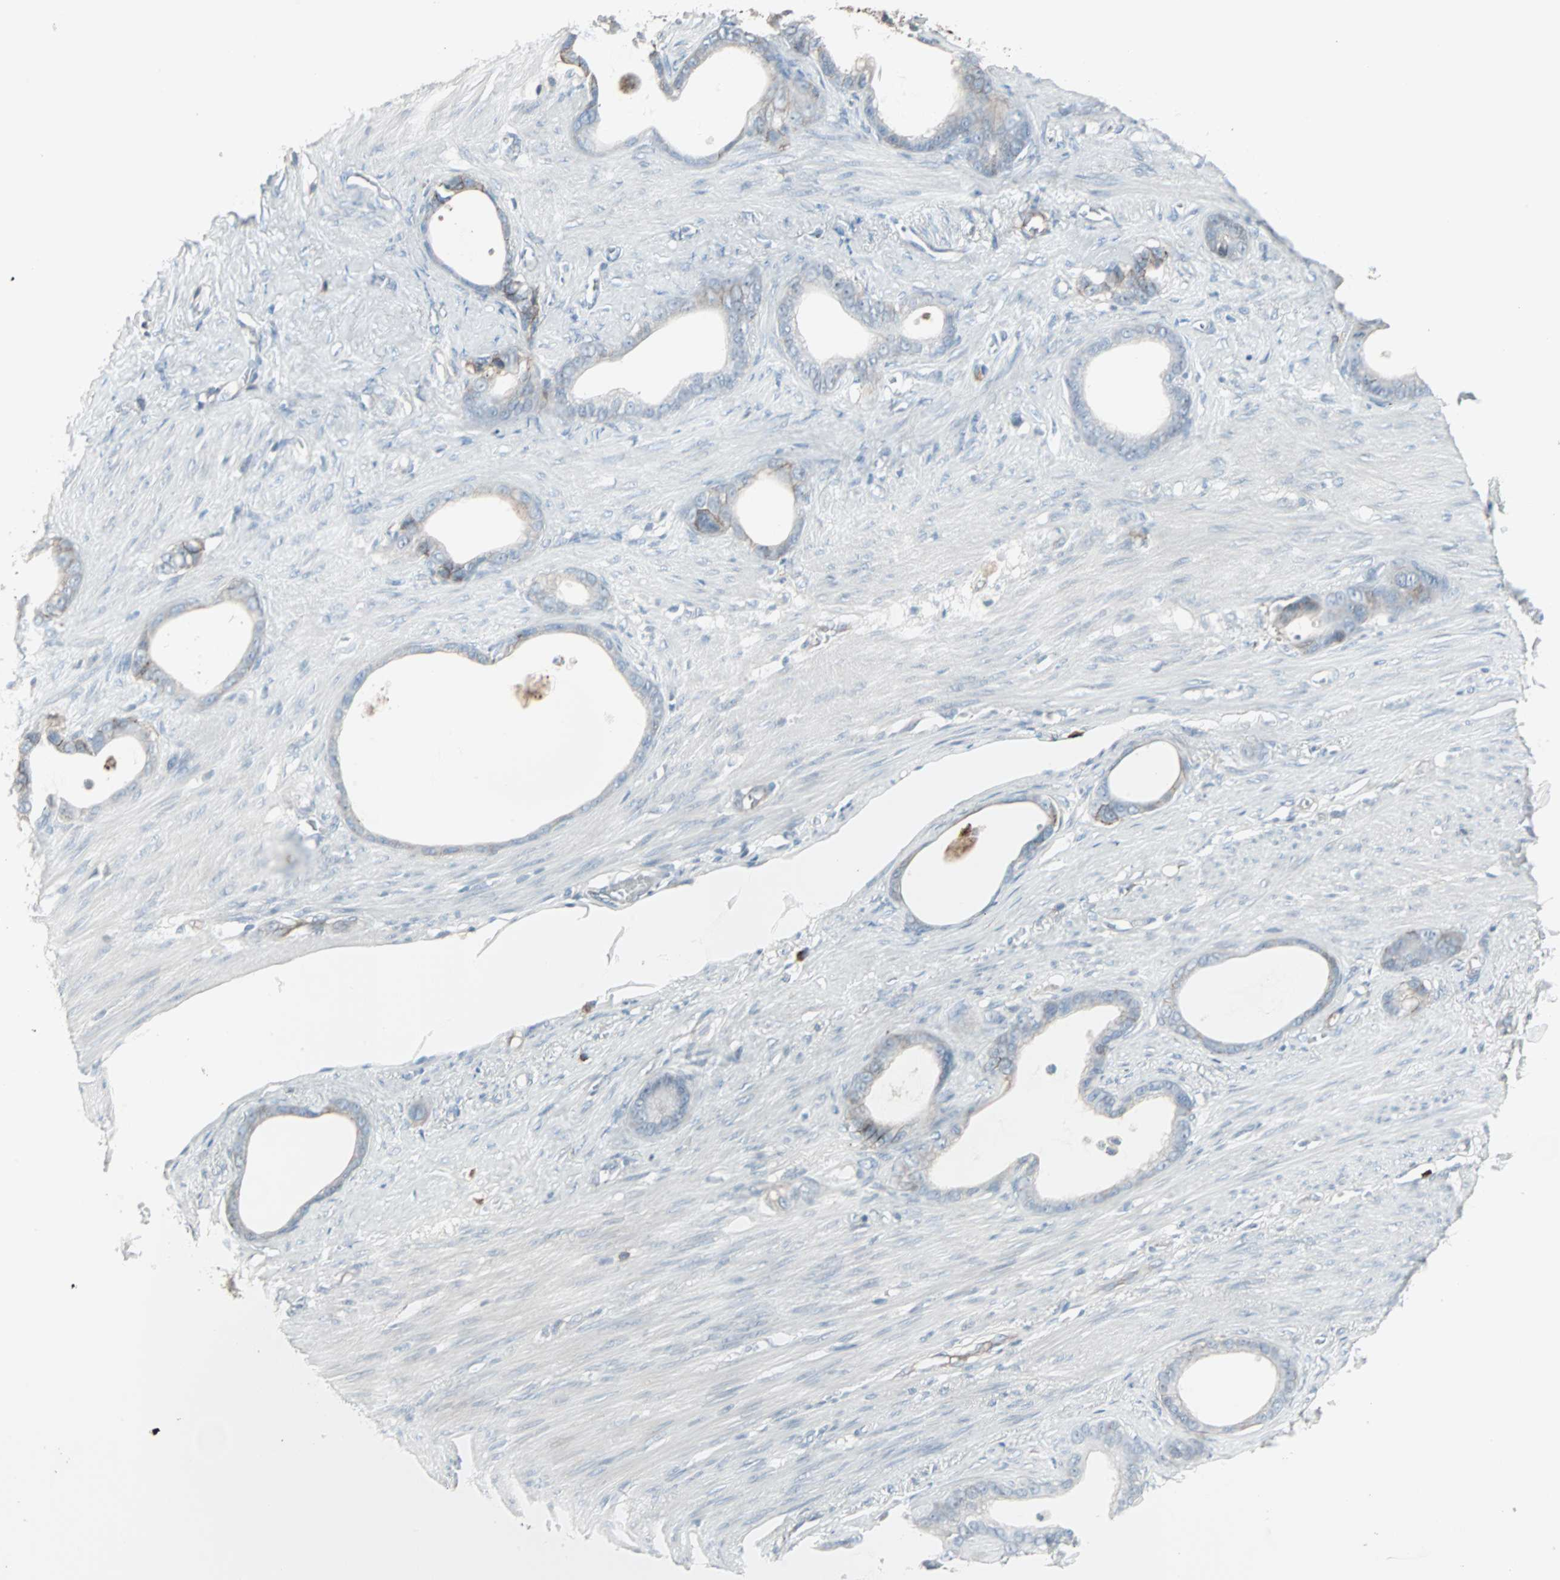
{"staining": {"intensity": "weak", "quantity": "<25%", "location": "cytoplasmic/membranous"}, "tissue": "stomach cancer", "cell_type": "Tumor cells", "image_type": "cancer", "snomed": [{"axis": "morphology", "description": "Adenocarcinoma, NOS"}, {"axis": "topography", "description": "Stomach"}], "caption": "Immunohistochemistry (IHC) micrograph of neoplastic tissue: human adenocarcinoma (stomach) stained with DAB (3,3'-diaminobenzidine) demonstrates no significant protein positivity in tumor cells. Brightfield microscopy of immunohistochemistry (IHC) stained with DAB (brown) and hematoxylin (blue), captured at high magnification.", "gene": "ZSCAN32", "patient": {"sex": "female", "age": 75}}